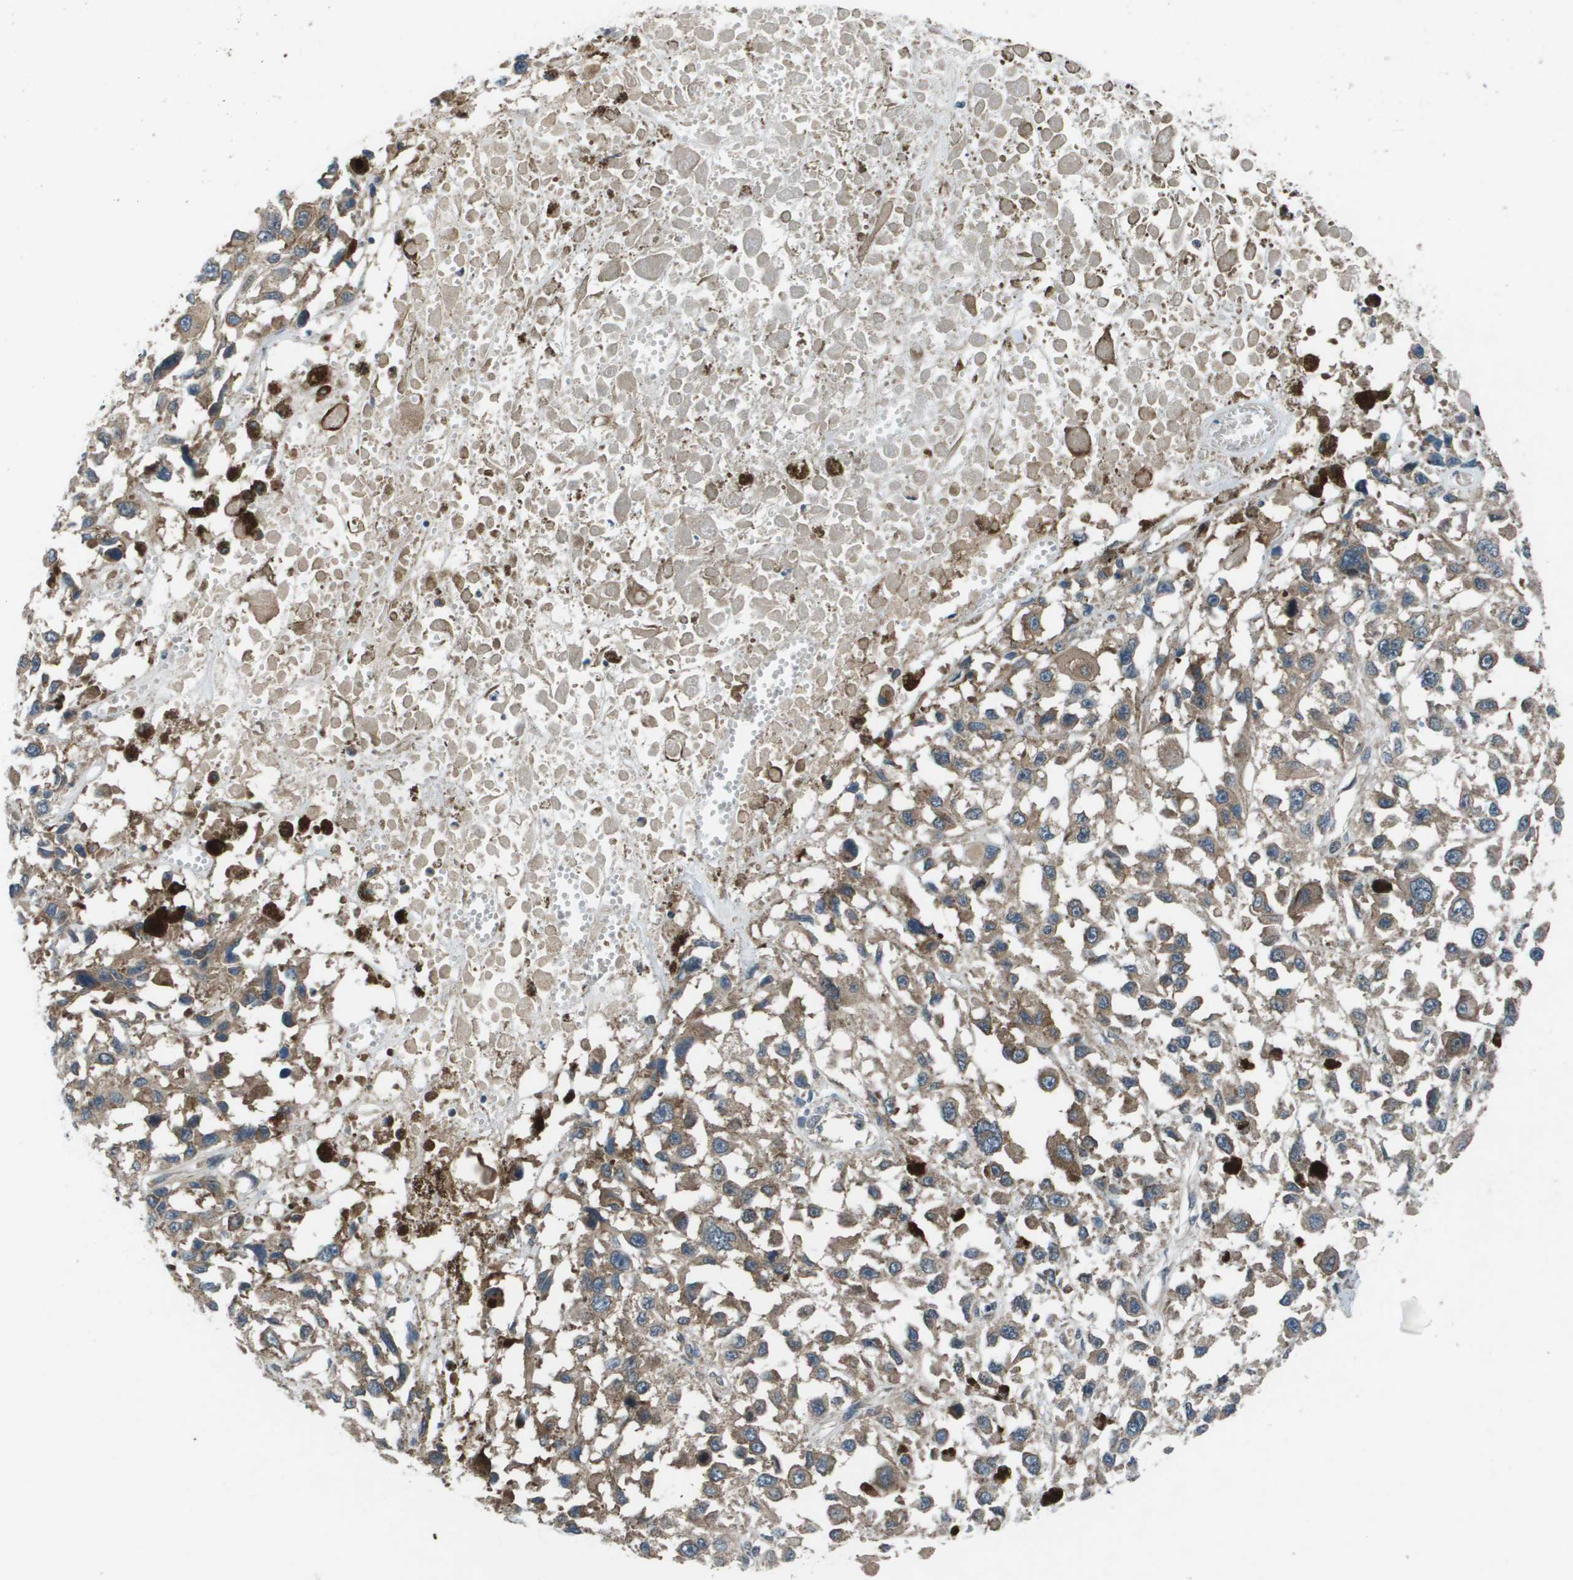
{"staining": {"intensity": "moderate", "quantity": ">75%", "location": "cytoplasmic/membranous"}, "tissue": "melanoma", "cell_type": "Tumor cells", "image_type": "cancer", "snomed": [{"axis": "morphology", "description": "Malignant melanoma, Metastatic site"}, {"axis": "topography", "description": "Lymph node"}], "caption": "This is a histology image of immunohistochemistry staining of malignant melanoma (metastatic site), which shows moderate staining in the cytoplasmic/membranous of tumor cells.", "gene": "EIF3B", "patient": {"sex": "male", "age": 59}}